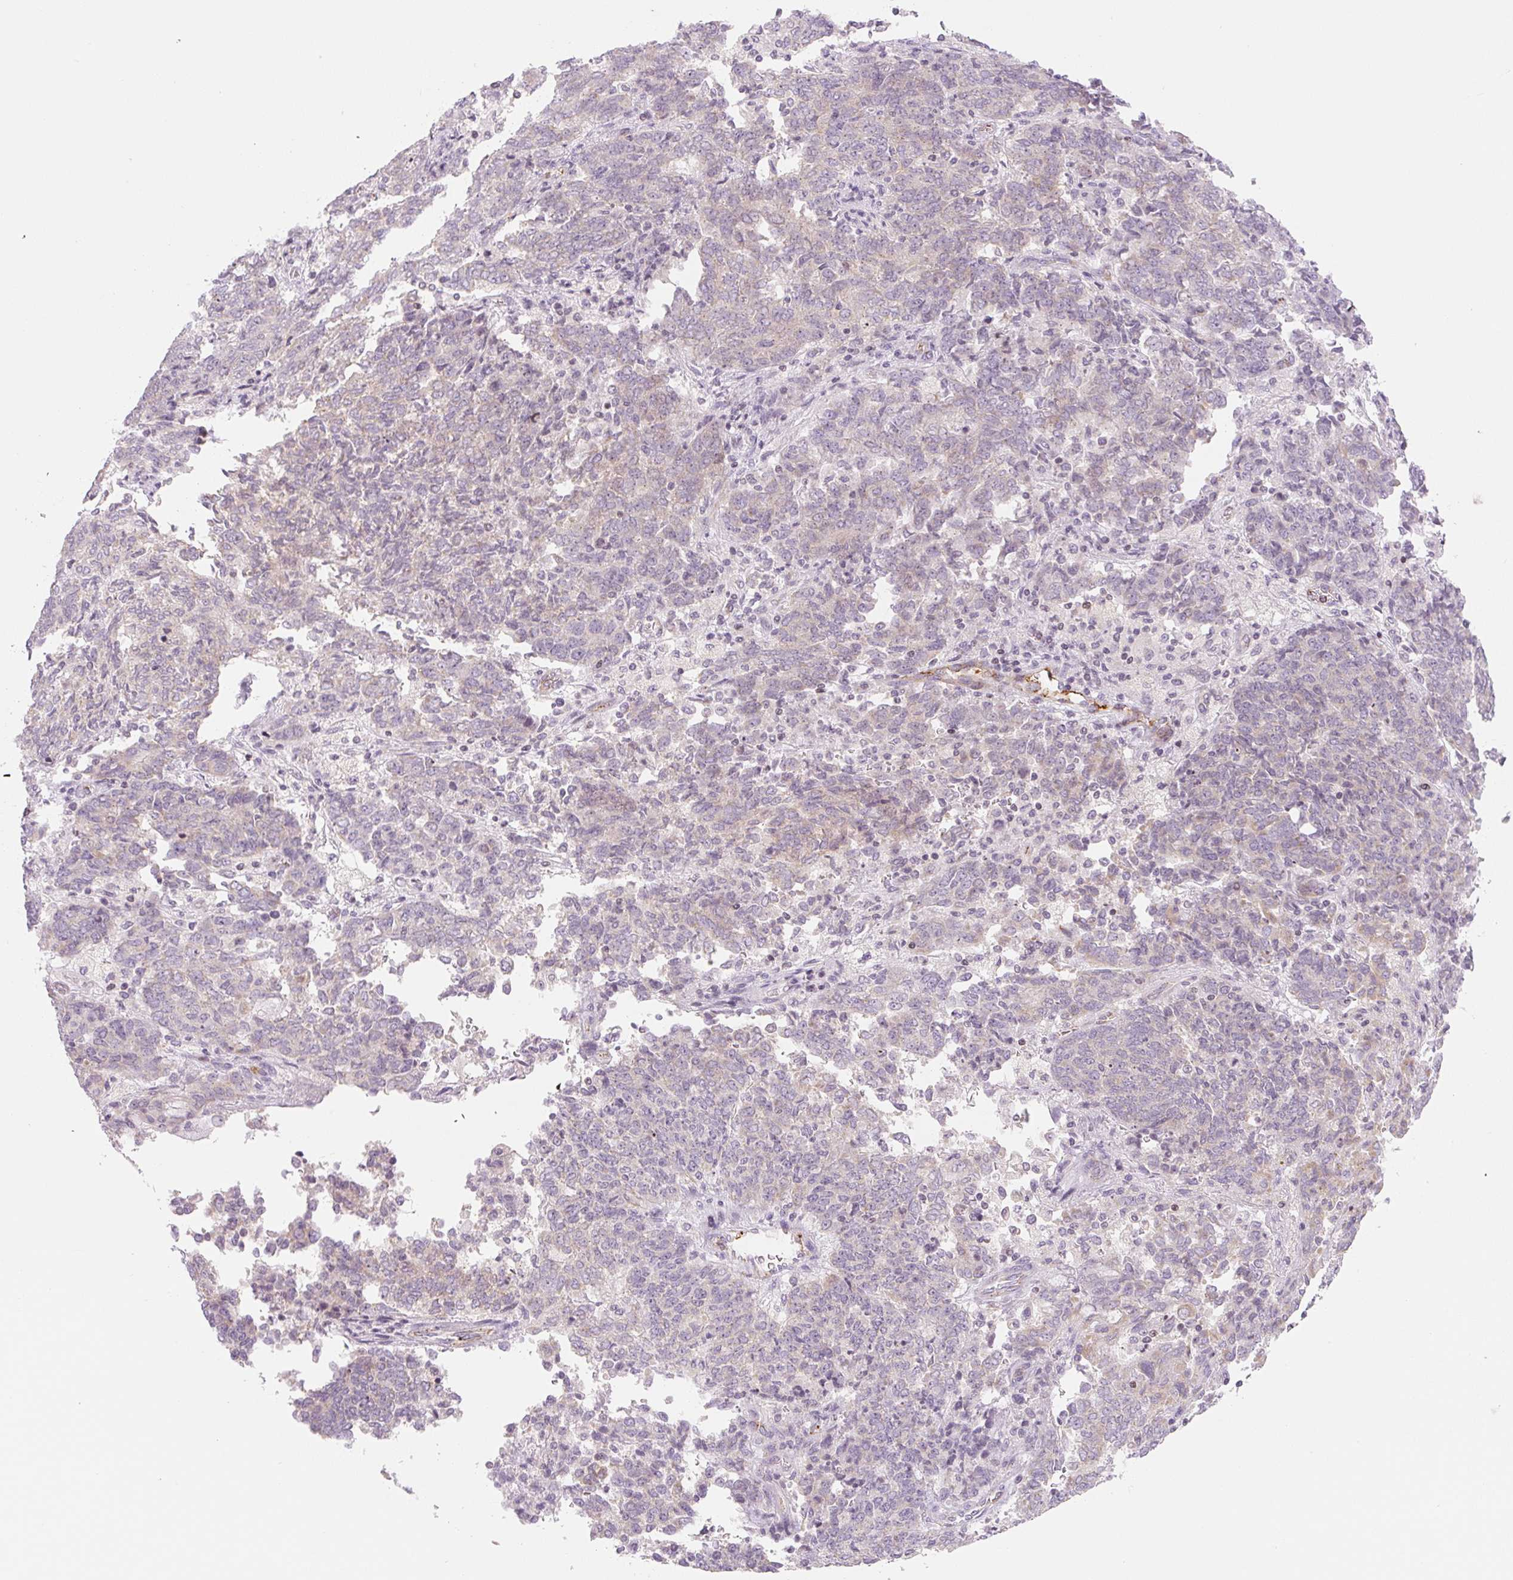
{"staining": {"intensity": "moderate", "quantity": "<25%", "location": "cytoplasmic/membranous"}, "tissue": "endometrial cancer", "cell_type": "Tumor cells", "image_type": "cancer", "snomed": [{"axis": "morphology", "description": "Adenocarcinoma, NOS"}, {"axis": "topography", "description": "Endometrium"}], "caption": "Endometrial cancer (adenocarcinoma) stained for a protein (brown) reveals moderate cytoplasmic/membranous positive expression in approximately <25% of tumor cells.", "gene": "CASKIN1", "patient": {"sex": "female", "age": 80}}